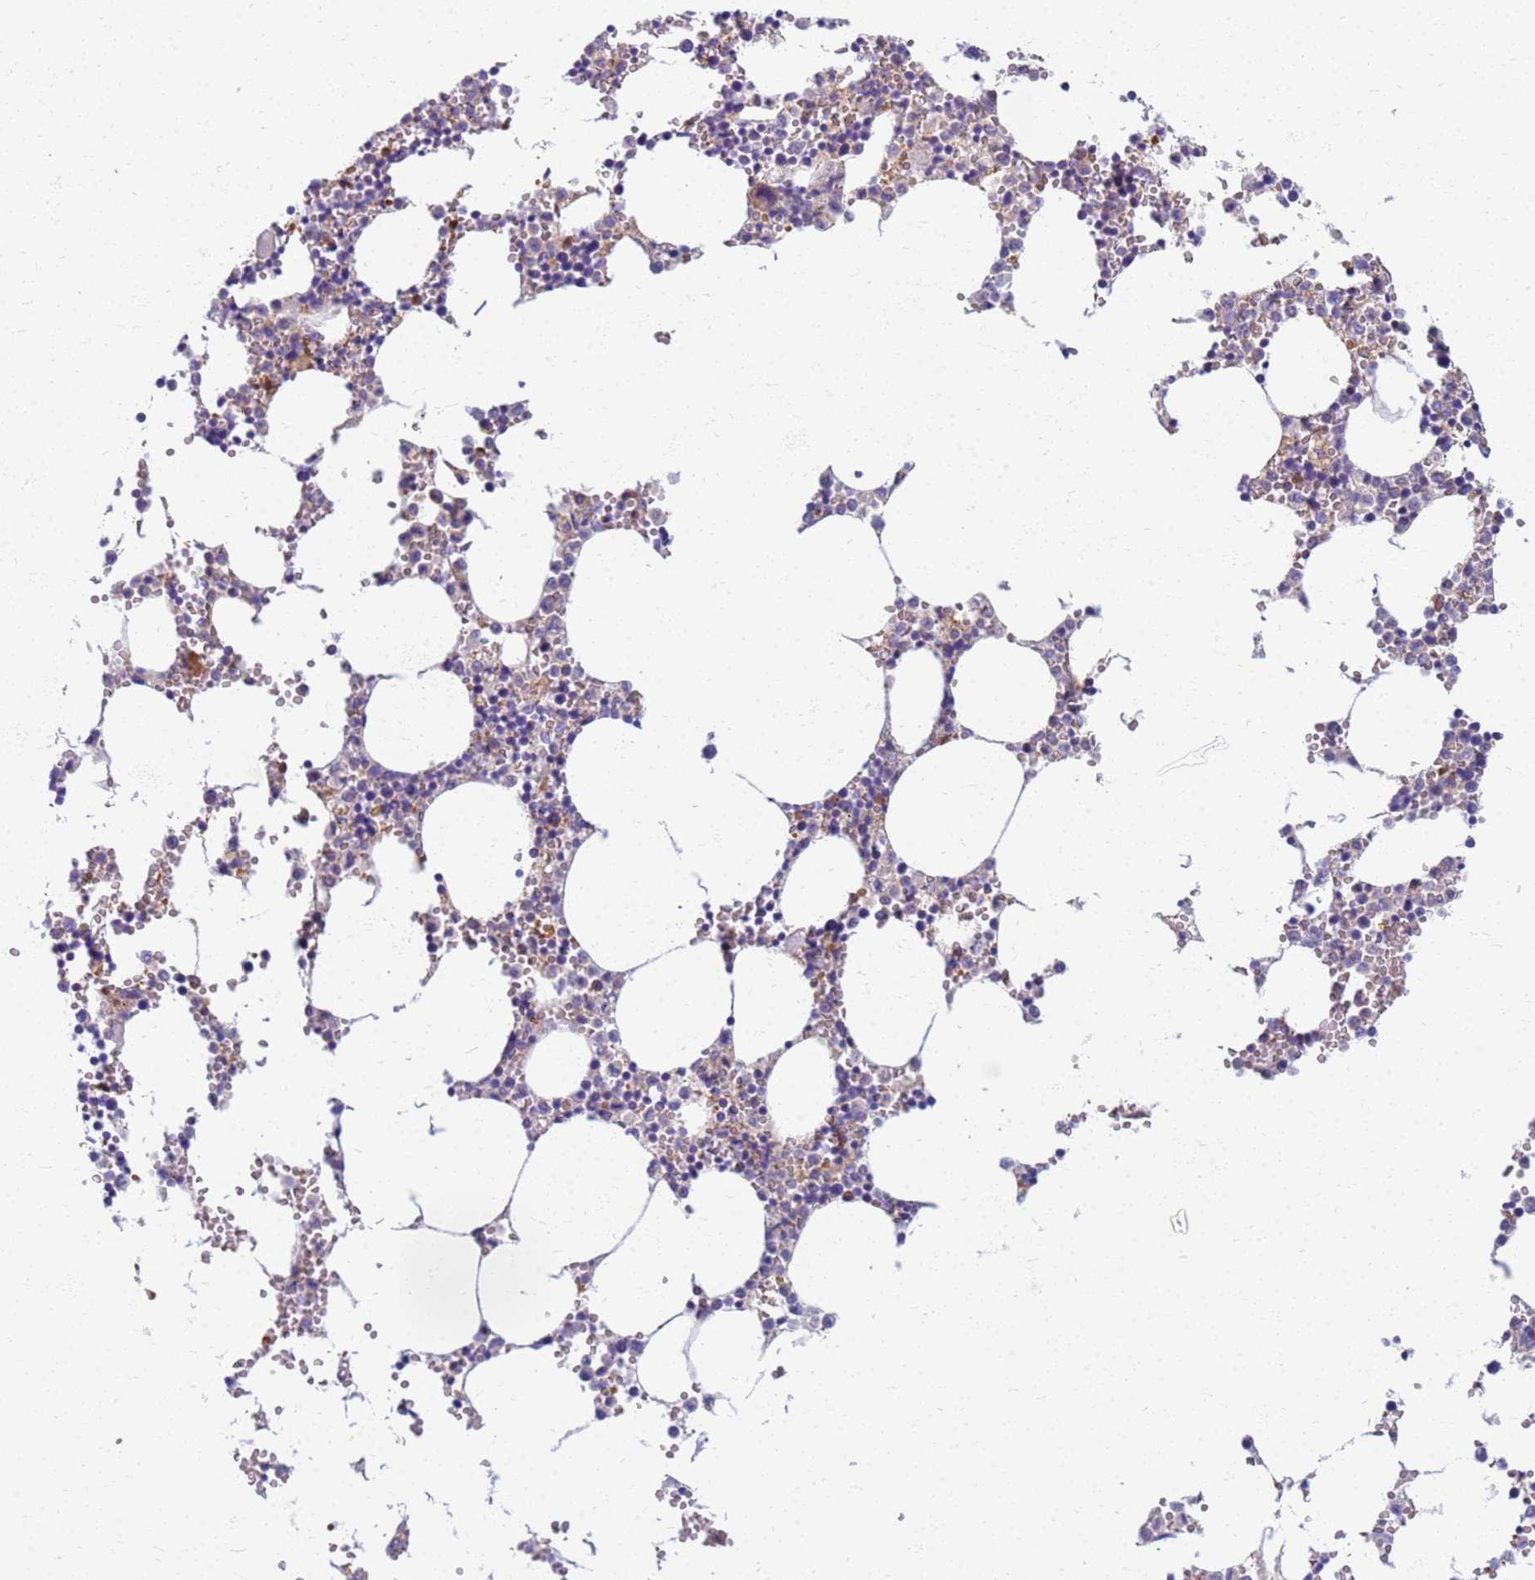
{"staining": {"intensity": "weak", "quantity": "<25%", "location": "cytoplasmic/membranous"}, "tissue": "bone marrow", "cell_type": "Hematopoietic cells", "image_type": "normal", "snomed": [{"axis": "morphology", "description": "Normal tissue, NOS"}, {"axis": "topography", "description": "Bone marrow"}], "caption": "Hematopoietic cells show no significant protein positivity in normal bone marrow.", "gene": "EEA1", "patient": {"sex": "female", "age": 64}}